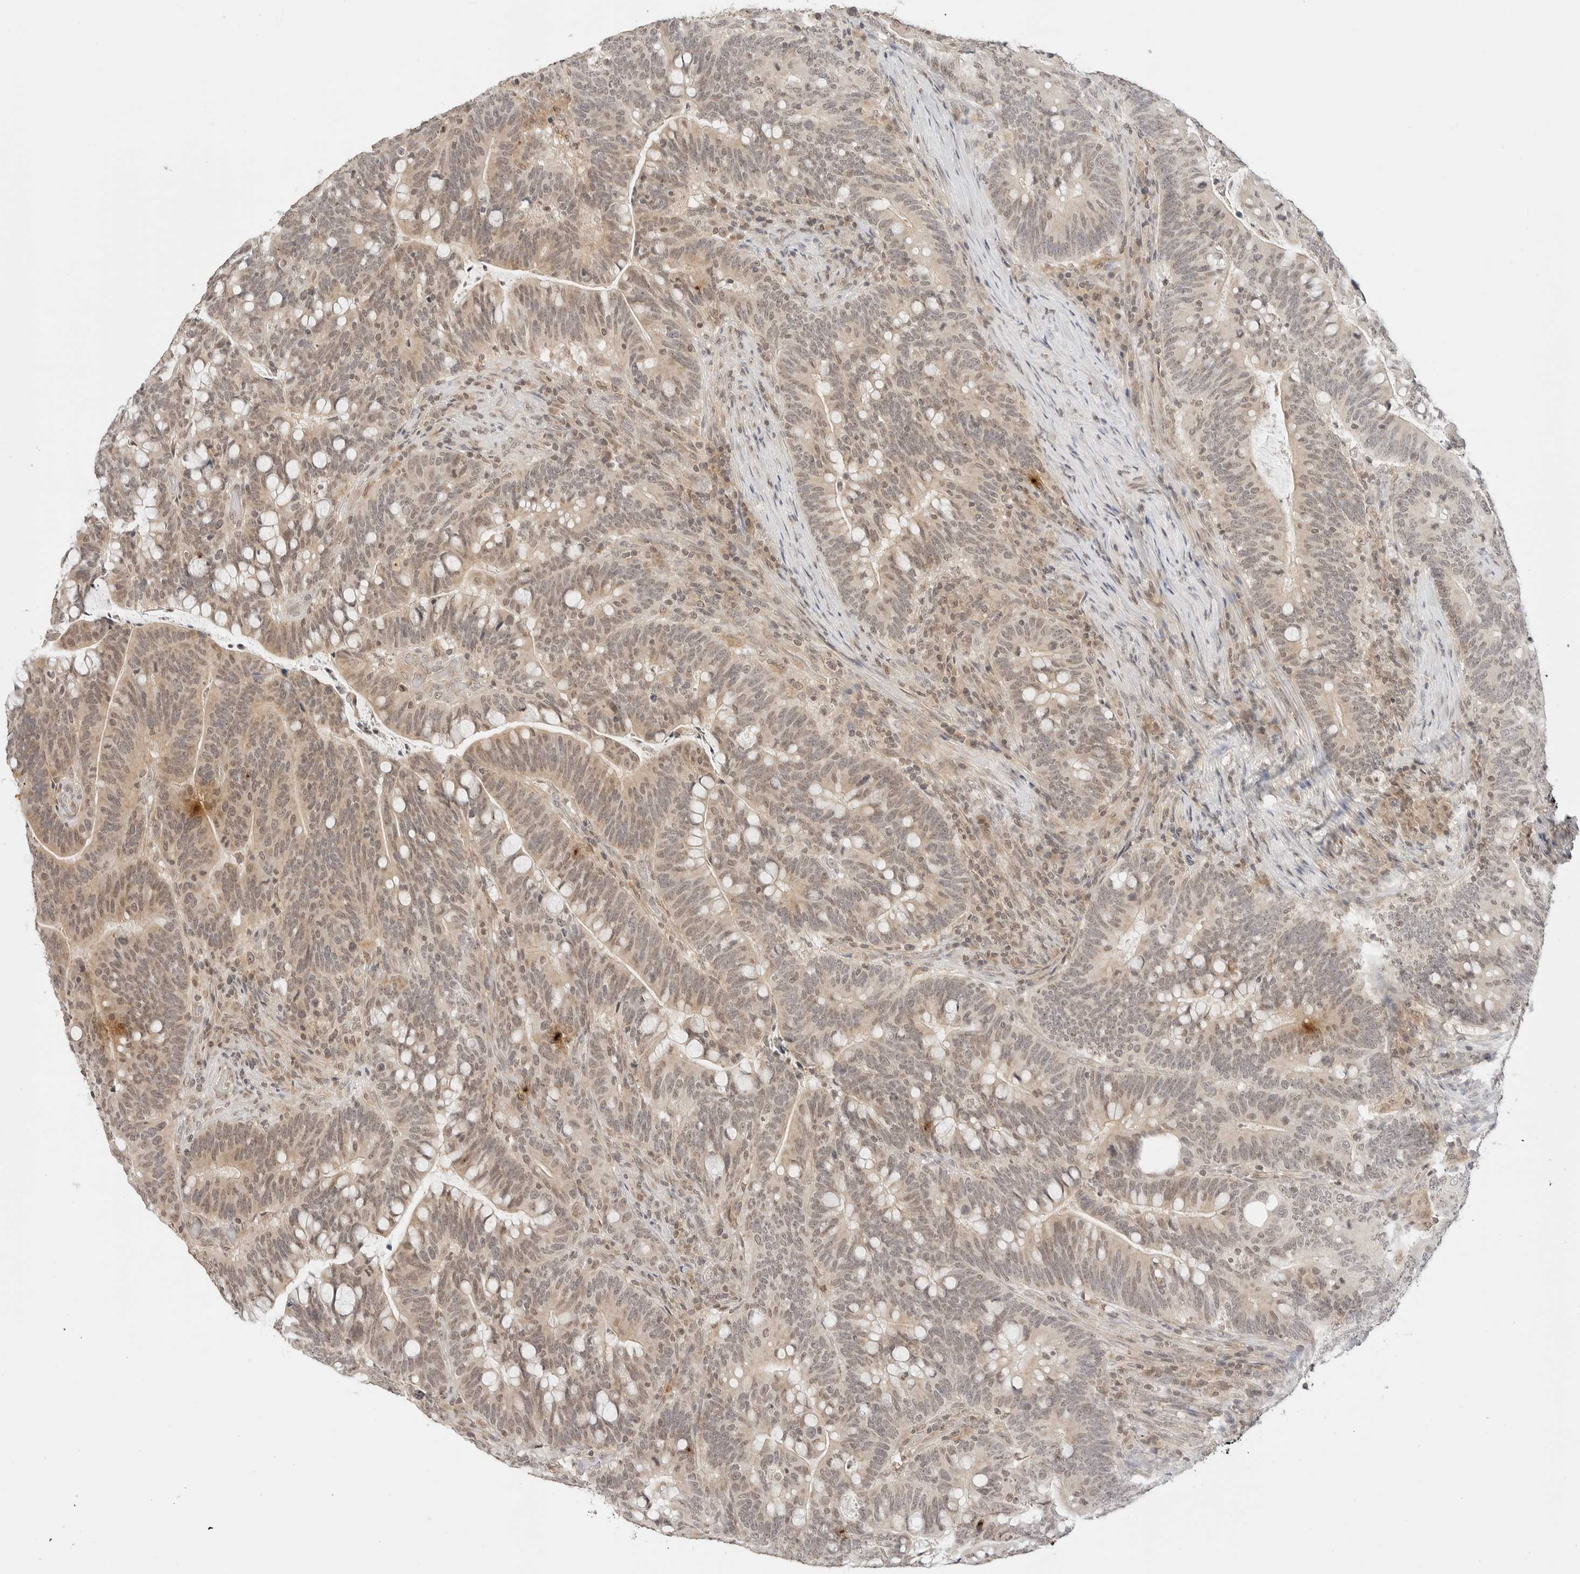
{"staining": {"intensity": "weak", "quantity": ">75%", "location": "cytoplasmic/membranous,nuclear"}, "tissue": "colorectal cancer", "cell_type": "Tumor cells", "image_type": "cancer", "snomed": [{"axis": "morphology", "description": "Adenocarcinoma, NOS"}, {"axis": "topography", "description": "Colon"}], "caption": "This image shows IHC staining of human colorectal cancer (adenocarcinoma), with low weak cytoplasmic/membranous and nuclear expression in about >75% of tumor cells.", "gene": "GPR34", "patient": {"sex": "female", "age": 66}}